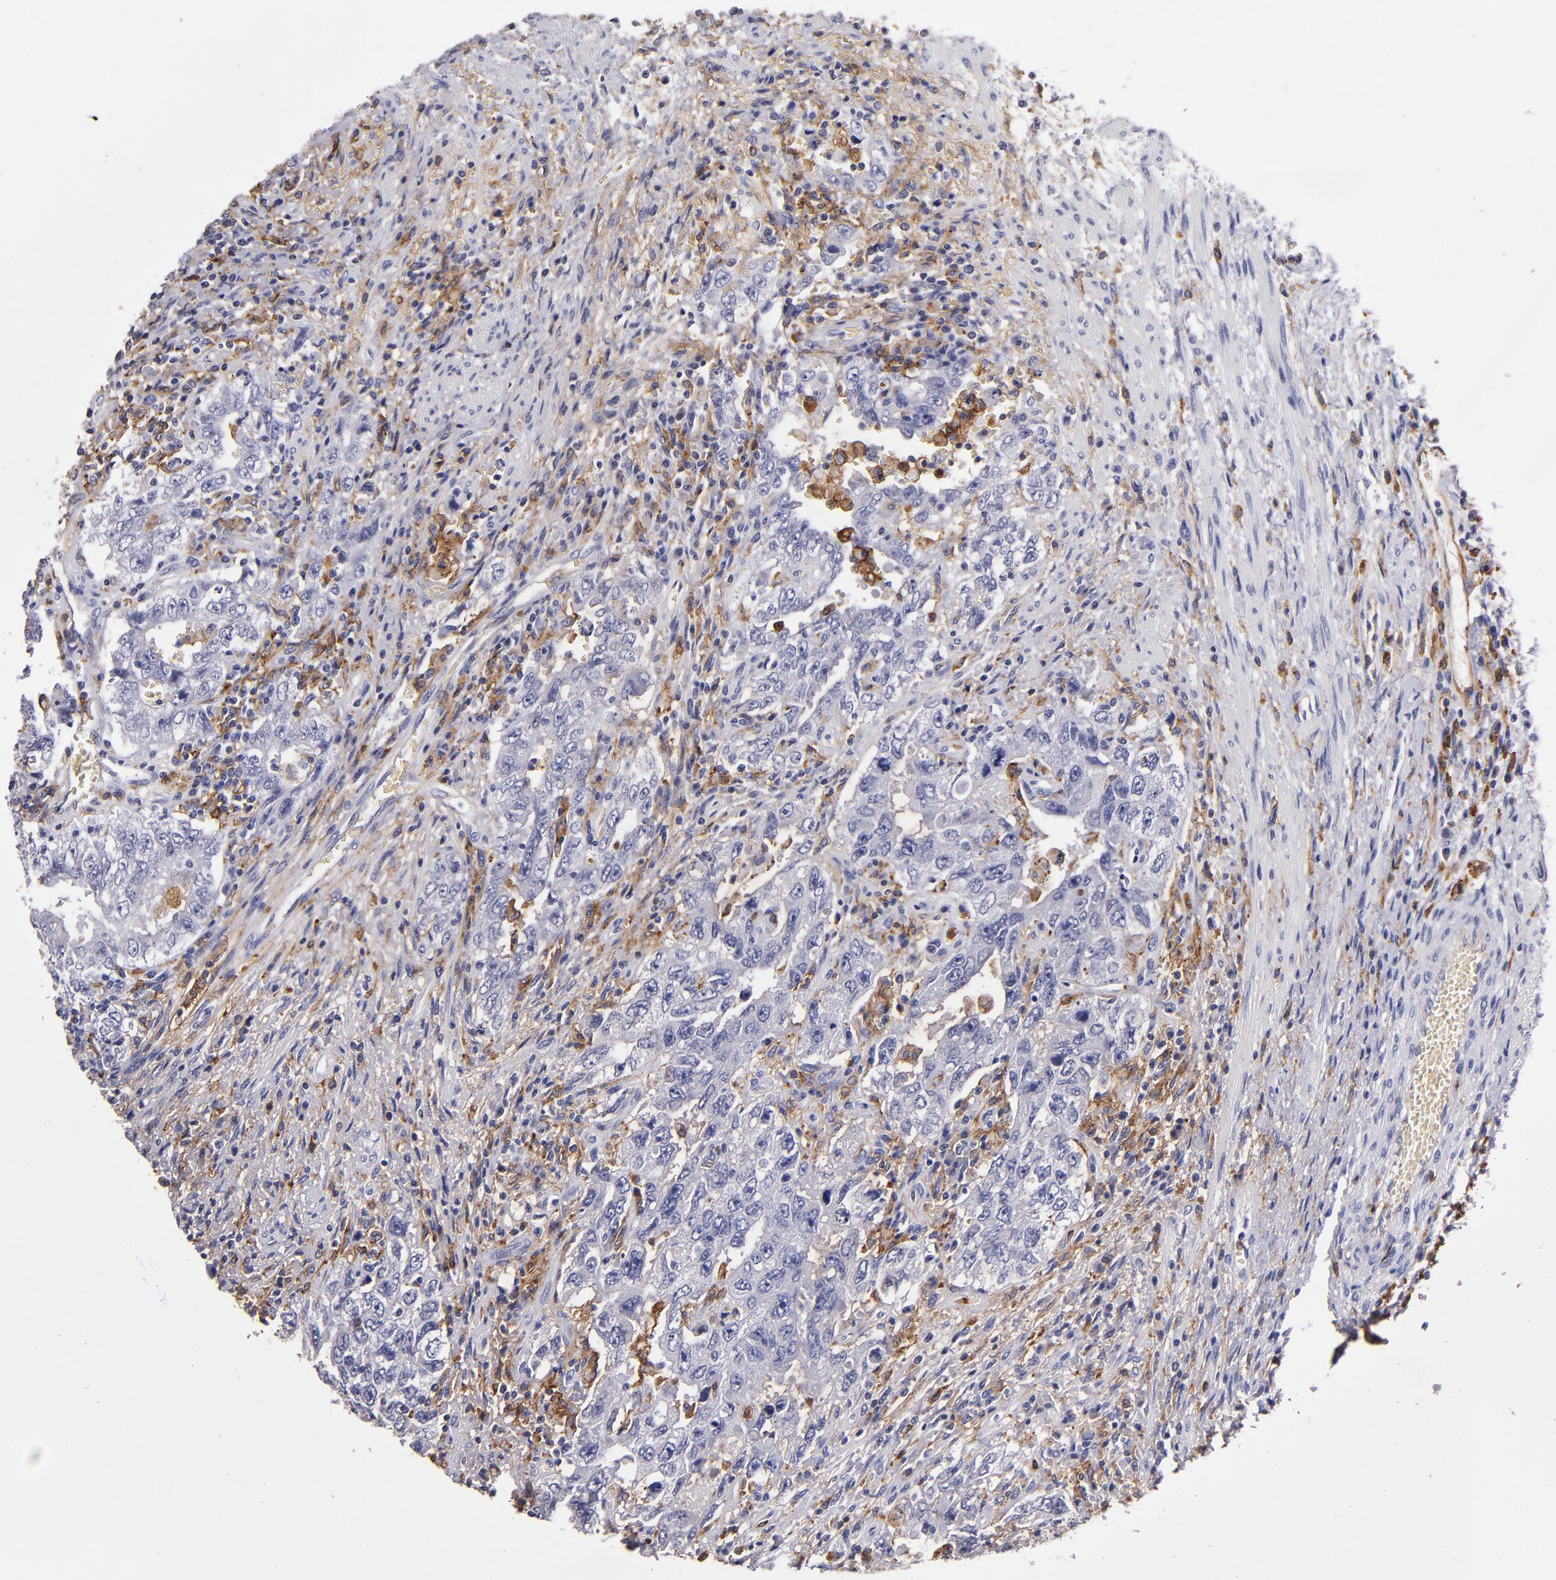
{"staining": {"intensity": "negative", "quantity": "none", "location": "none"}, "tissue": "testis cancer", "cell_type": "Tumor cells", "image_type": "cancer", "snomed": [{"axis": "morphology", "description": "Carcinoma, Embryonal, NOS"}, {"axis": "topography", "description": "Testis"}], "caption": "Human testis cancer stained for a protein using immunohistochemistry shows no staining in tumor cells.", "gene": "SIRPA", "patient": {"sex": "male", "age": 26}}